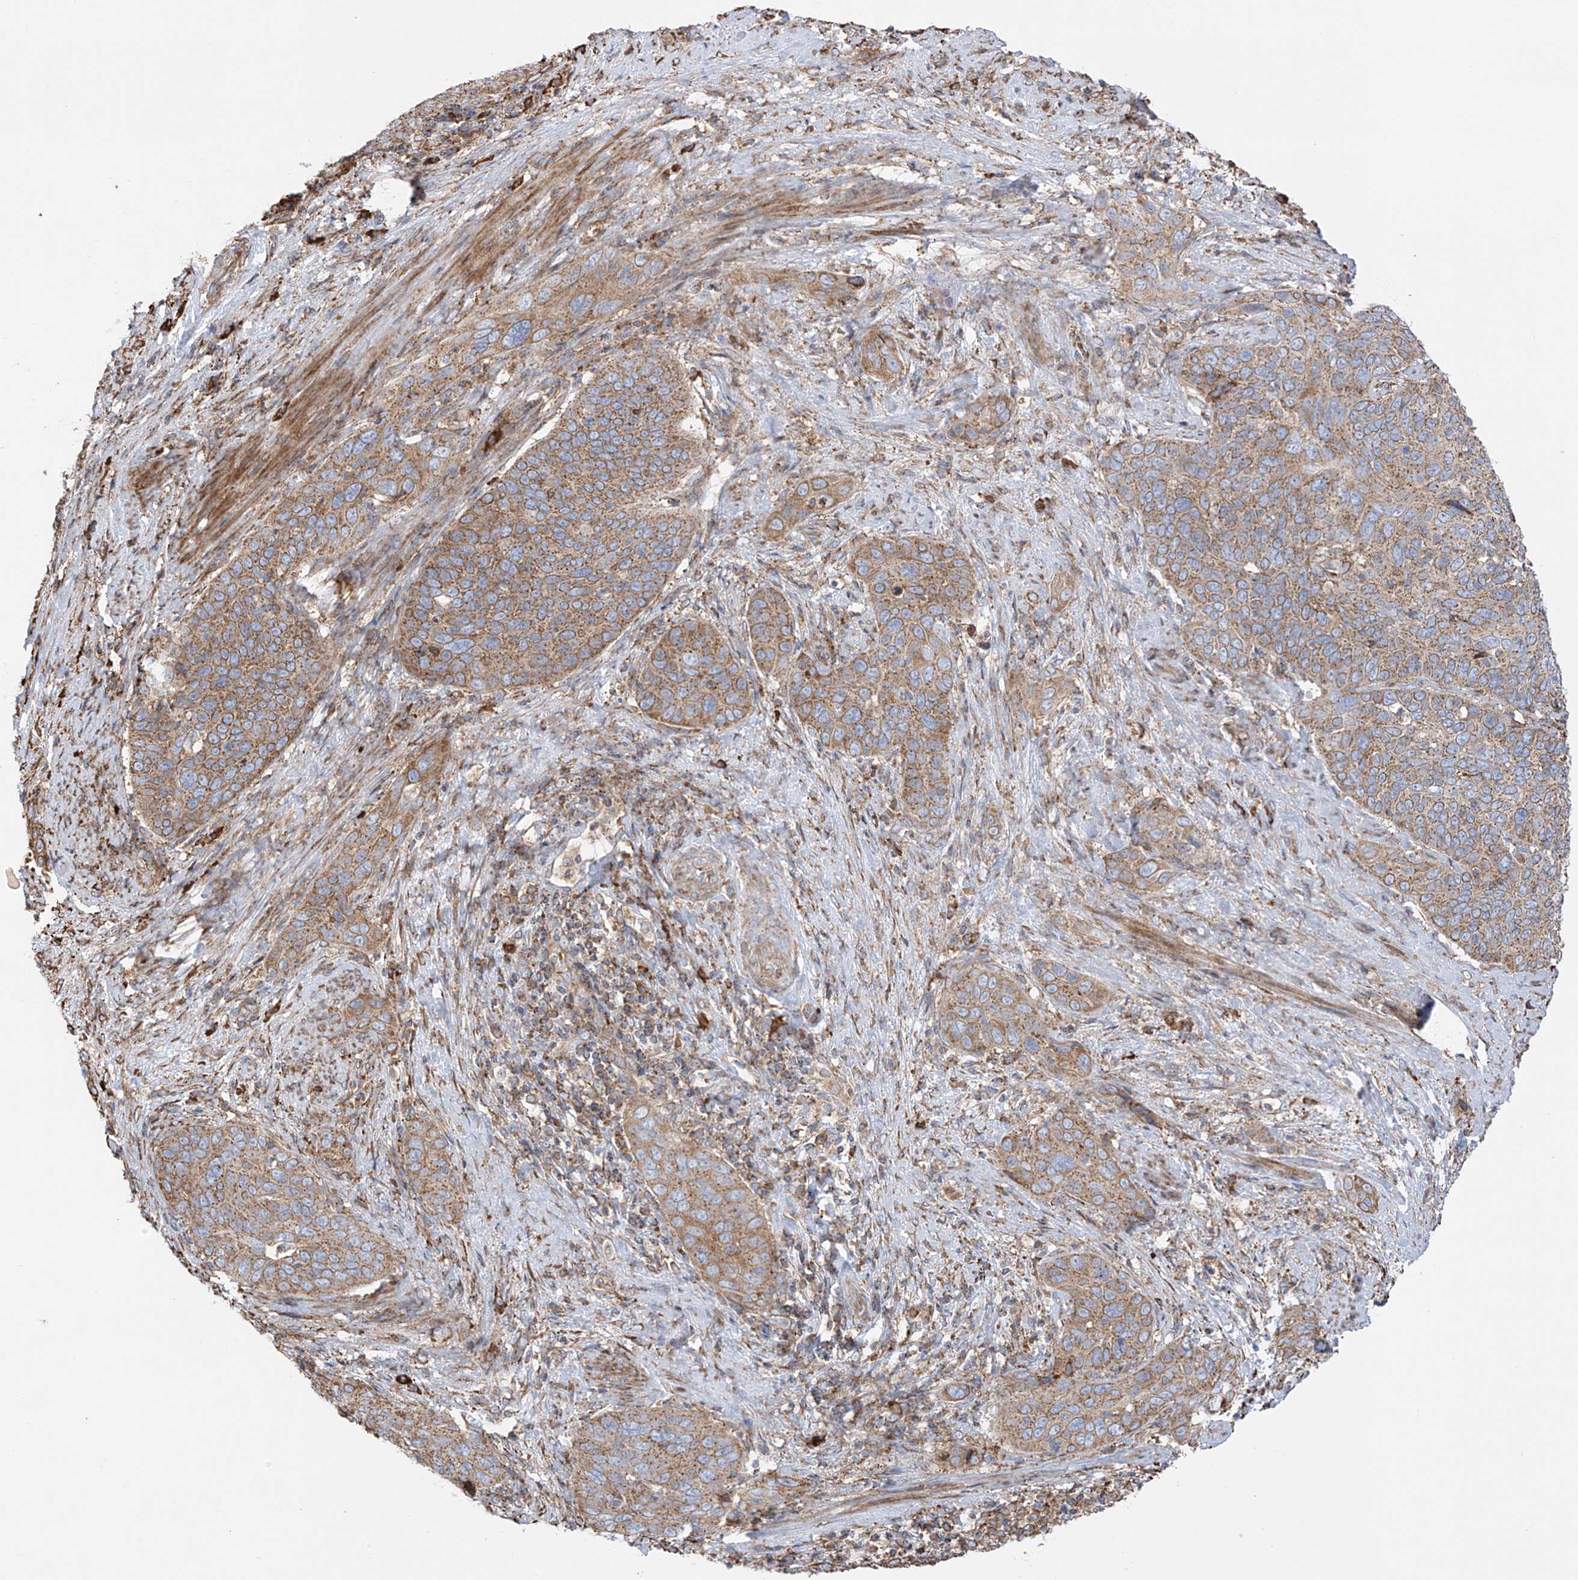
{"staining": {"intensity": "moderate", "quantity": ">75%", "location": "cytoplasmic/membranous"}, "tissue": "cervical cancer", "cell_type": "Tumor cells", "image_type": "cancer", "snomed": [{"axis": "morphology", "description": "Squamous cell carcinoma, NOS"}, {"axis": "topography", "description": "Cervix"}], "caption": "The micrograph reveals immunohistochemical staining of cervical cancer (squamous cell carcinoma). There is moderate cytoplasmic/membranous positivity is appreciated in approximately >75% of tumor cells.", "gene": "XKR3", "patient": {"sex": "female", "age": 60}}